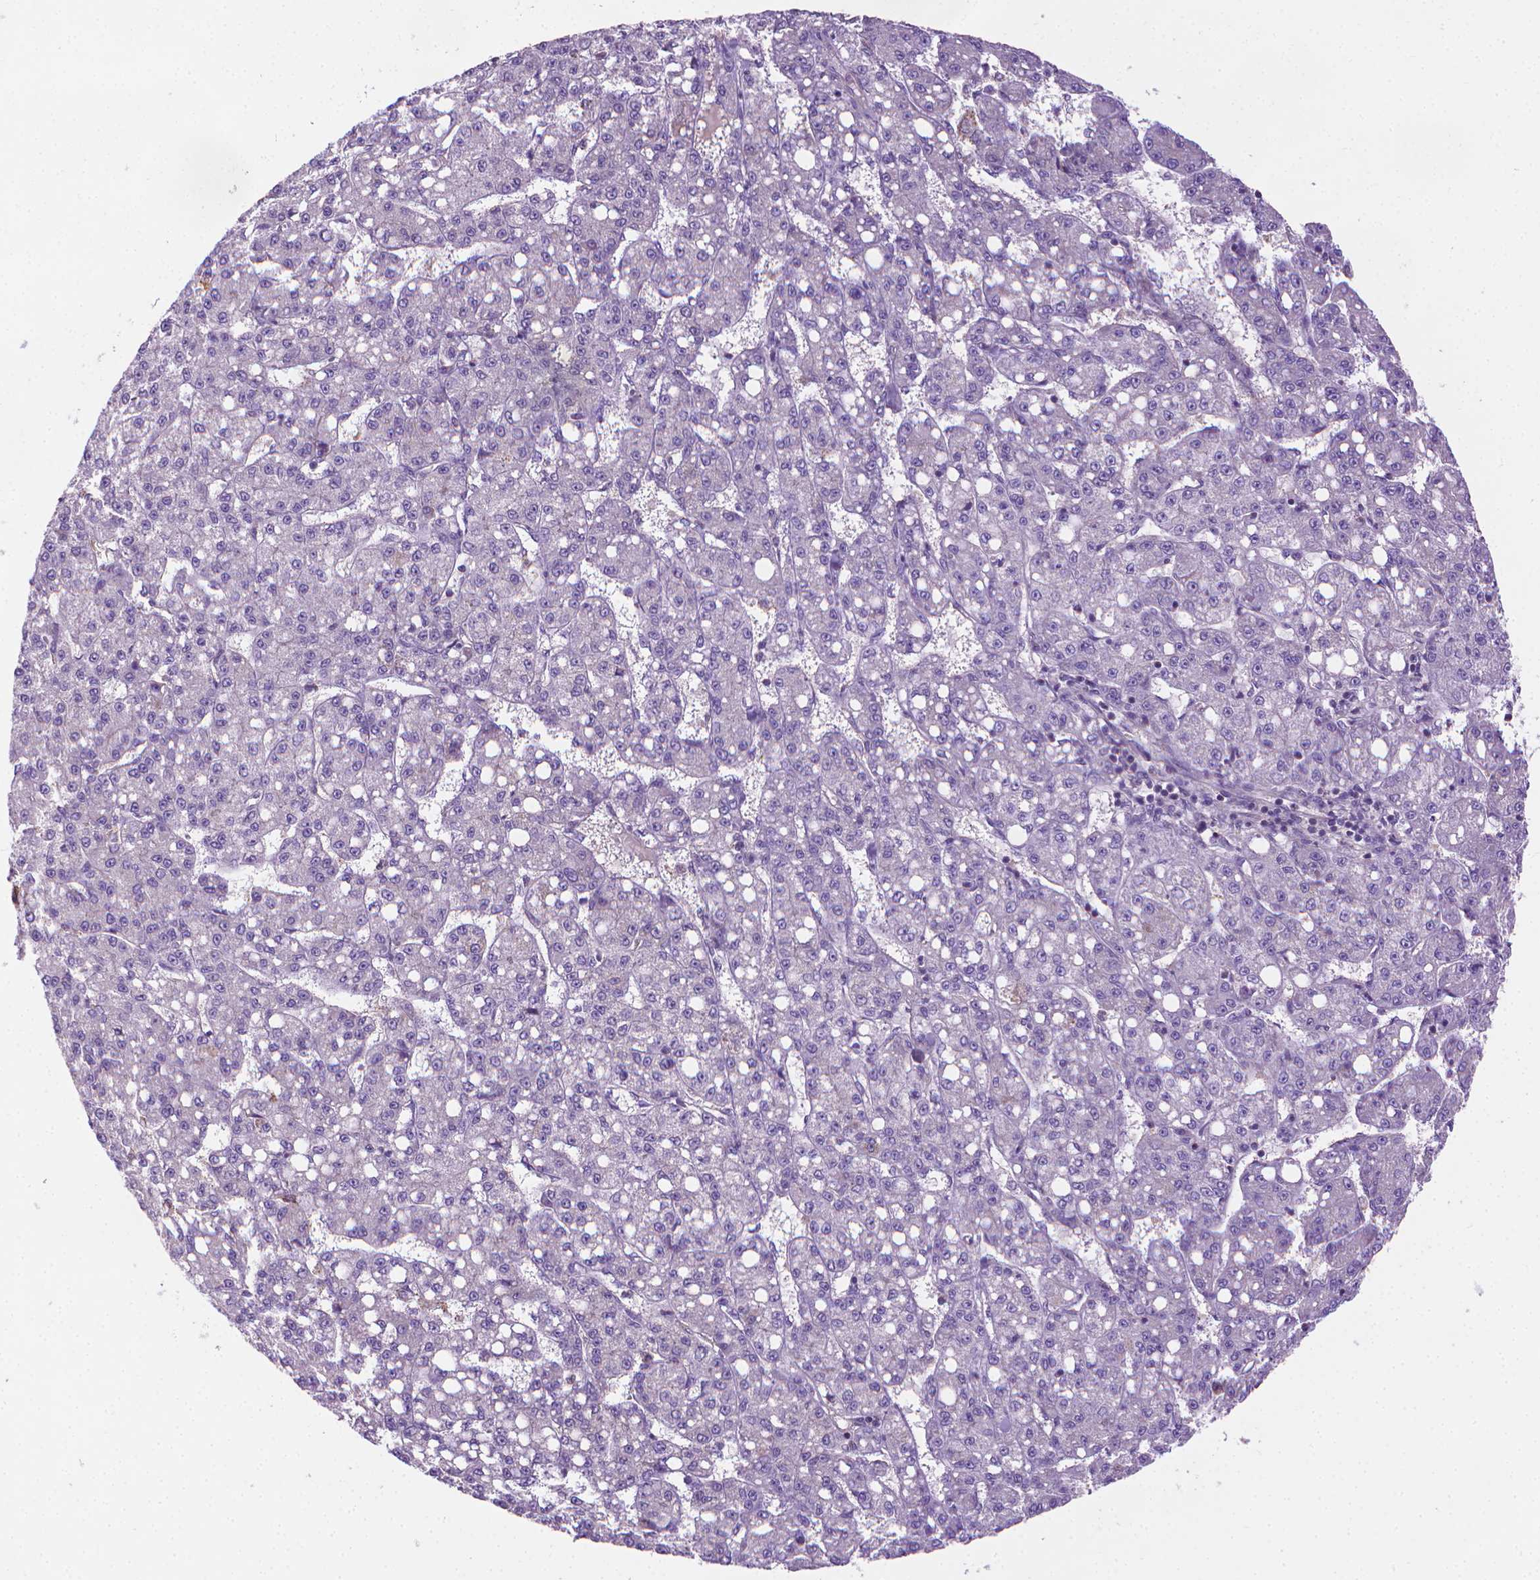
{"staining": {"intensity": "negative", "quantity": "none", "location": "none"}, "tissue": "liver cancer", "cell_type": "Tumor cells", "image_type": "cancer", "snomed": [{"axis": "morphology", "description": "Carcinoma, Hepatocellular, NOS"}, {"axis": "topography", "description": "Liver"}], "caption": "Immunohistochemical staining of liver cancer (hepatocellular carcinoma) reveals no significant expression in tumor cells. (DAB immunohistochemistry (IHC), high magnification).", "gene": "SLC51B", "patient": {"sex": "female", "age": 65}}